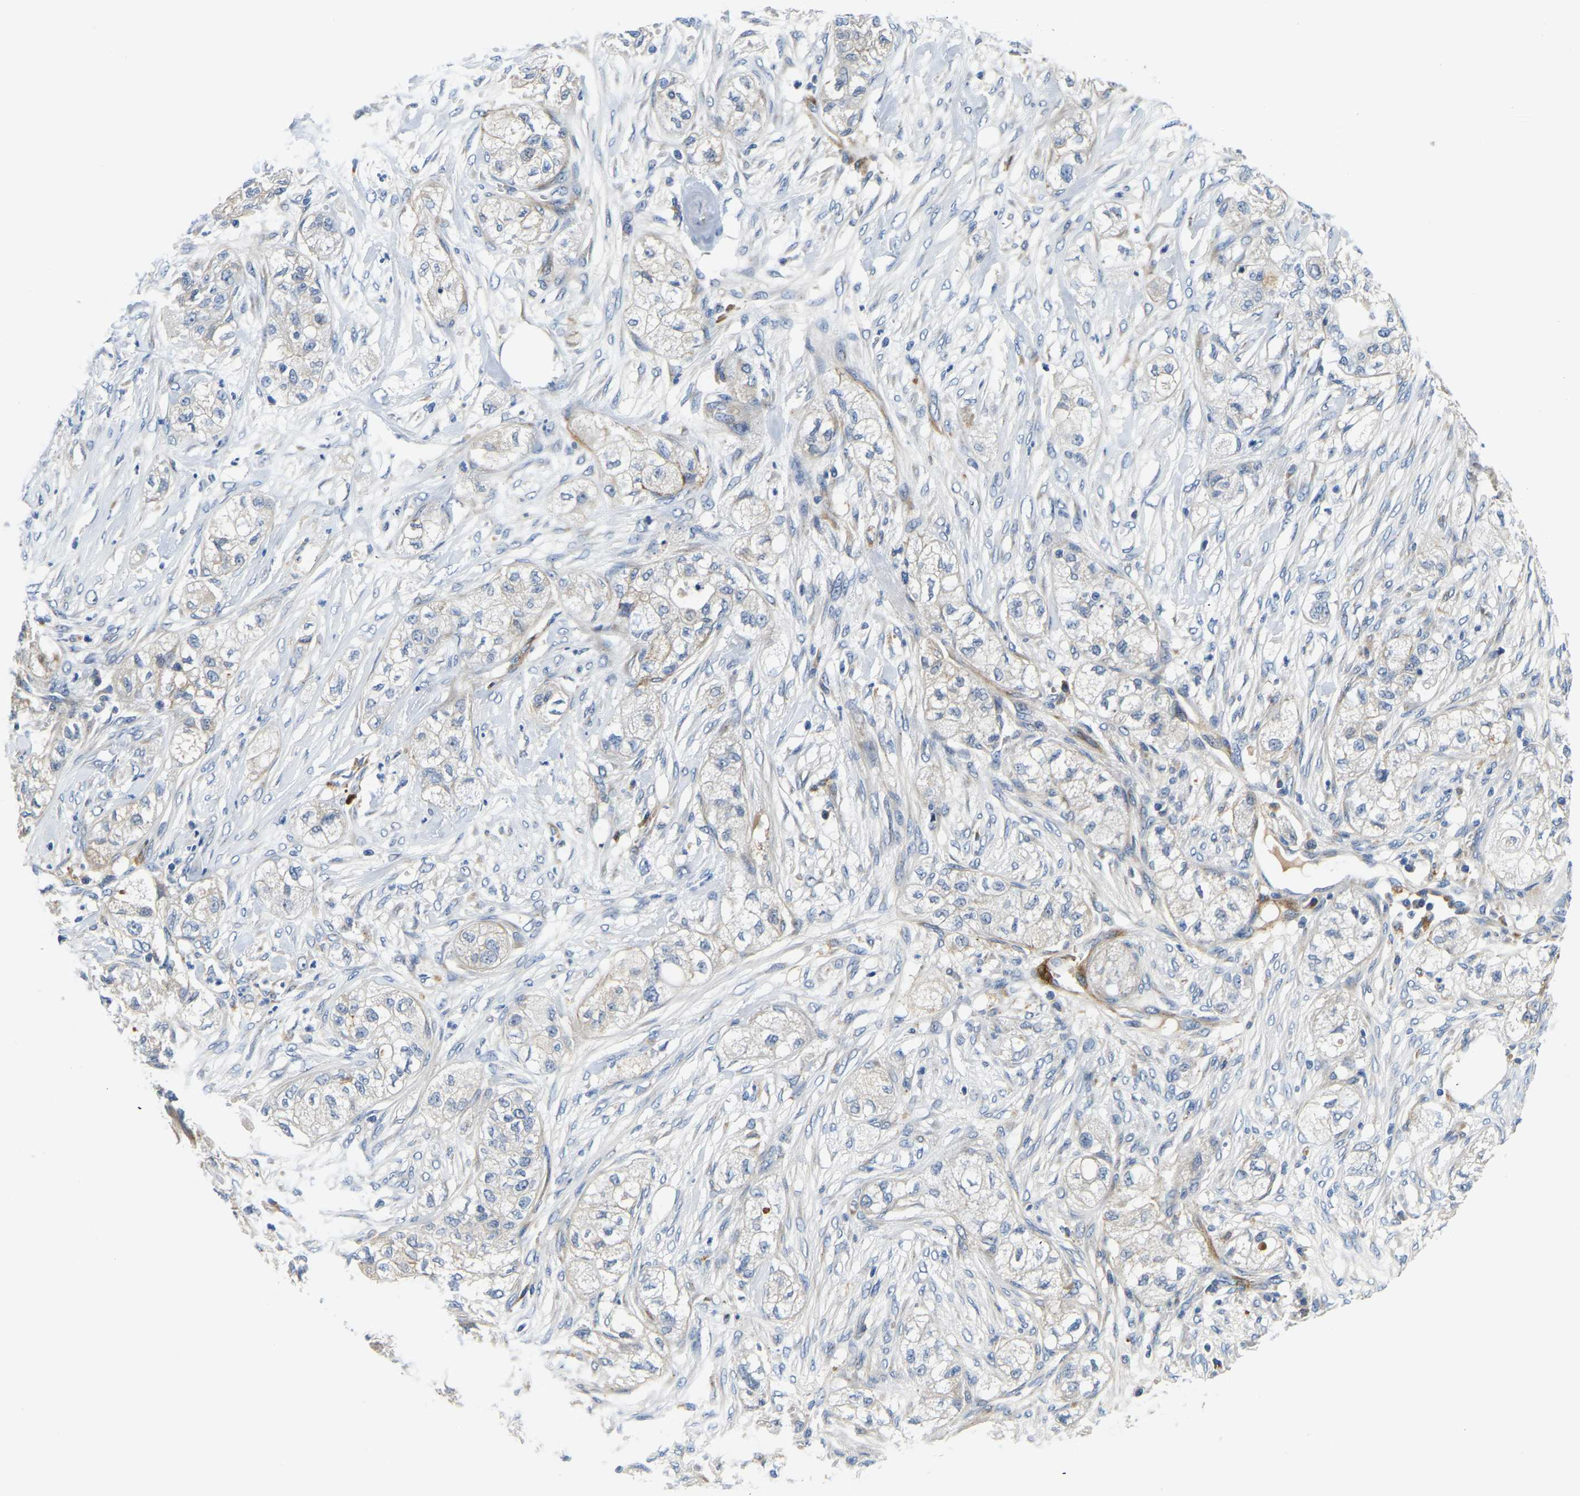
{"staining": {"intensity": "negative", "quantity": "none", "location": "none"}, "tissue": "pancreatic cancer", "cell_type": "Tumor cells", "image_type": "cancer", "snomed": [{"axis": "morphology", "description": "Adenocarcinoma, NOS"}, {"axis": "topography", "description": "Pancreas"}], "caption": "Micrograph shows no protein staining in tumor cells of pancreatic cancer tissue.", "gene": "LIAS", "patient": {"sex": "female", "age": 78}}